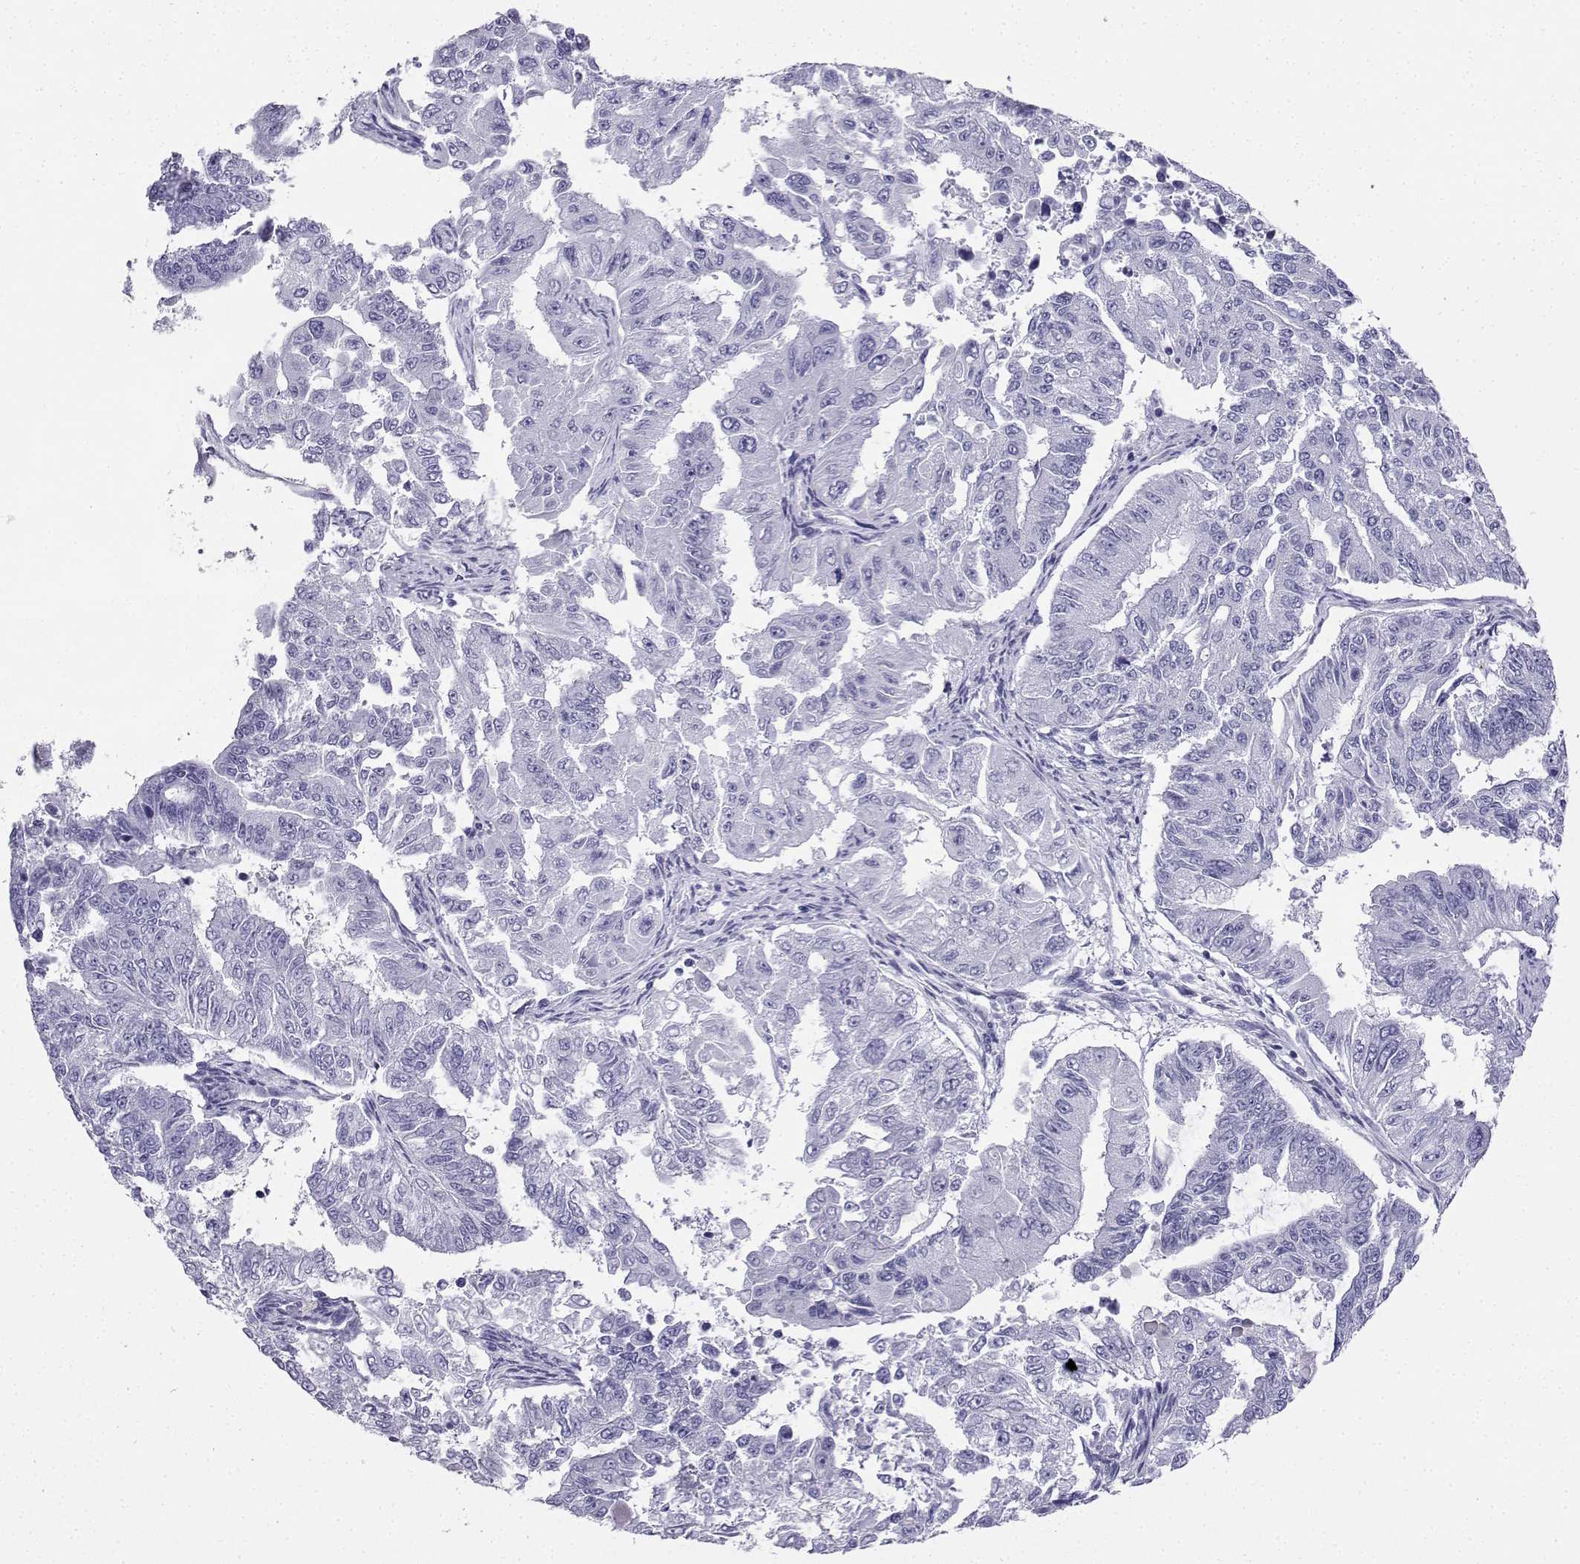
{"staining": {"intensity": "negative", "quantity": "none", "location": "none"}, "tissue": "endometrial cancer", "cell_type": "Tumor cells", "image_type": "cancer", "snomed": [{"axis": "morphology", "description": "Adenocarcinoma, NOS"}, {"axis": "topography", "description": "Uterus"}], "caption": "IHC photomicrograph of neoplastic tissue: endometrial cancer stained with DAB demonstrates no significant protein positivity in tumor cells.", "gene": "CD109", "patient": {"sex": "female", "age": 59}}